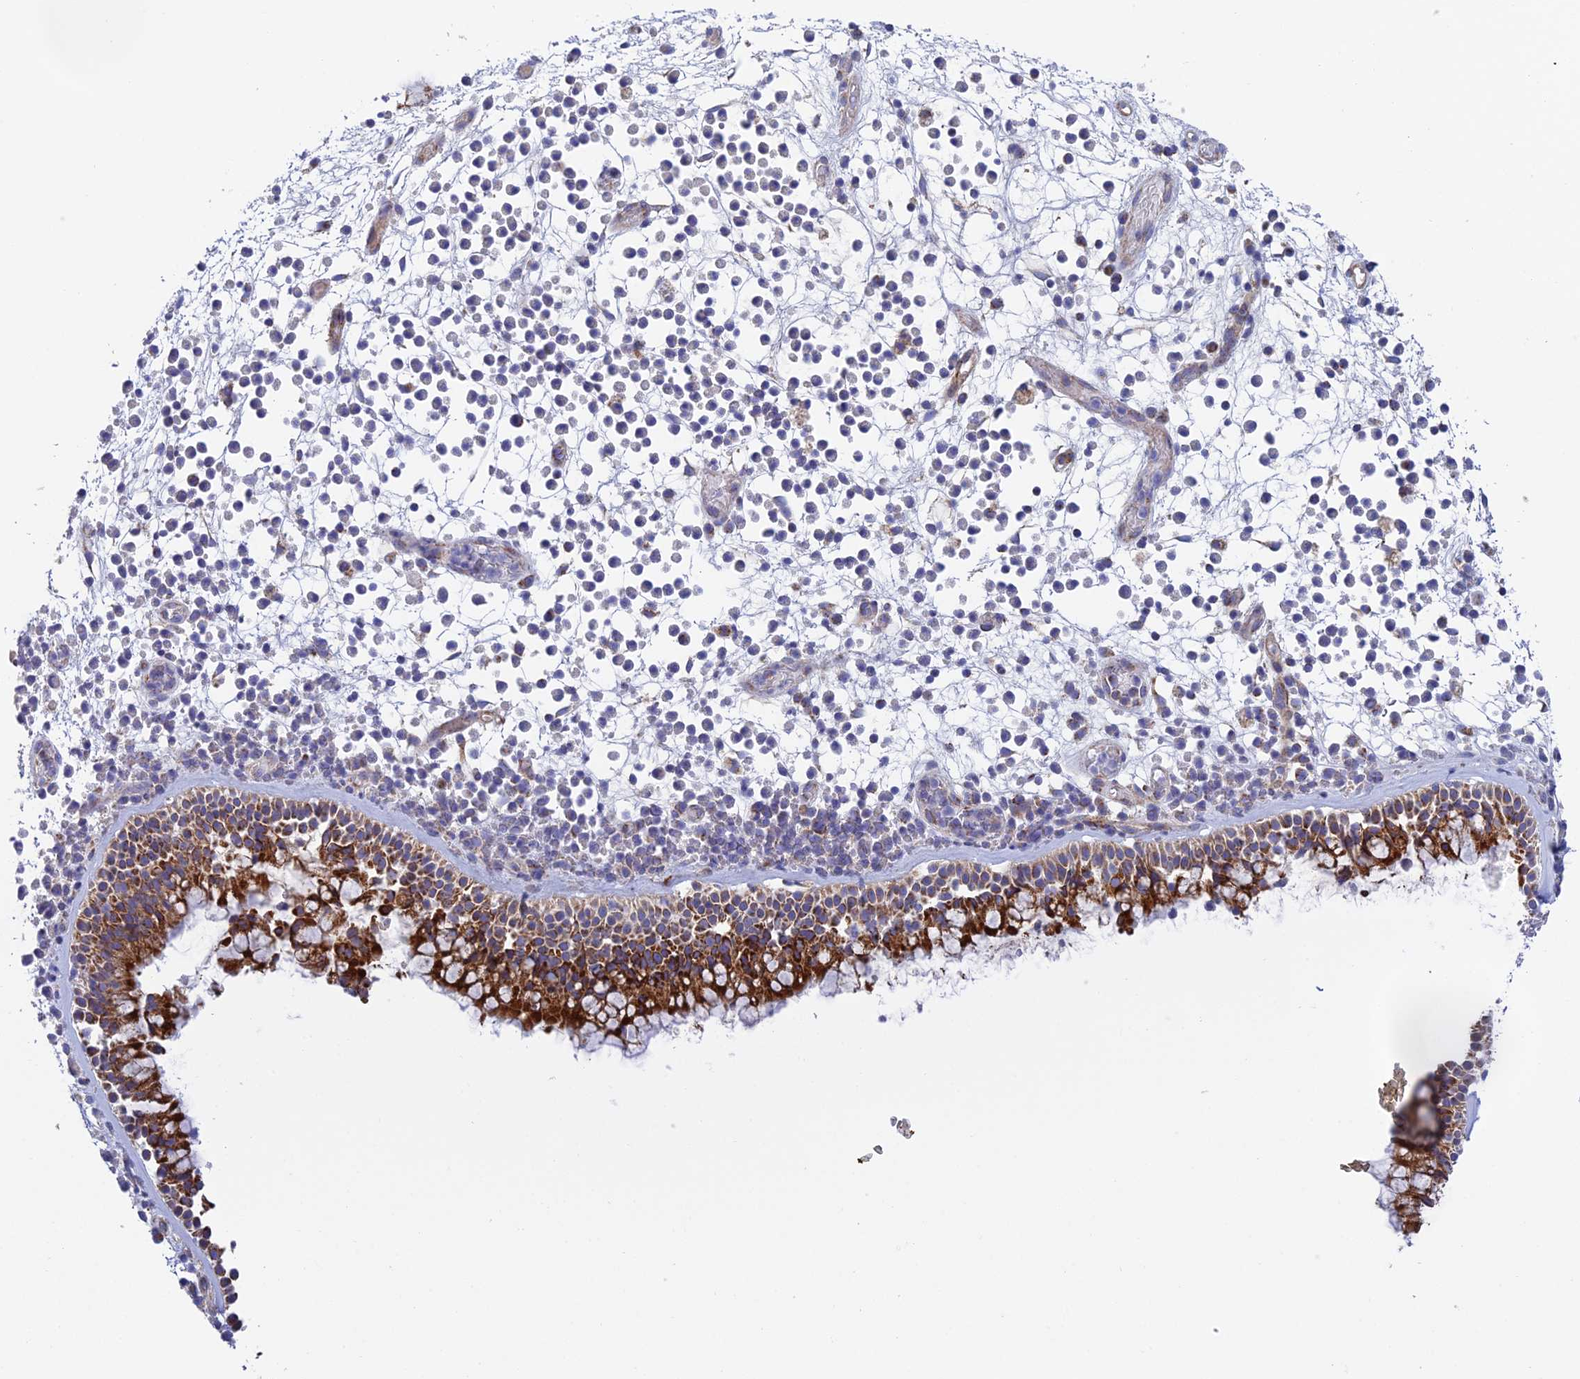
{"staining": {"intensity": "strong", "quantity": ">75%", "location": "cytoplasmic/membranous"}, "tissue": "nasopharynx", "cell_type": "Respiratory epithelial cells", "image_type": "normal", "snomed": [{"axis": "morphology", "description": "Normal tissue, NOS"}, {"axis": "morphology", "description": "Inflammation, NOS"}, {"axis": "morphology", "description": "Malignant melanoma, Metastatic site"}, {"axis": "topography", "description": "Nasopharynx"}], "caption": "An immunohistochemistry (IHC) histopathology image of unremarkable tissue is shown. Protein staining in brown highlights strong cytoplasmic/membranous positivity in nasopharynx within respiratory epithelial cells. (DAB (3,3'-diaminobenzidine) = brown stain, brightfield microscopy at high magnification).", "gene": "CSPG4", "patient": {"sex": "male", "age": 70}}